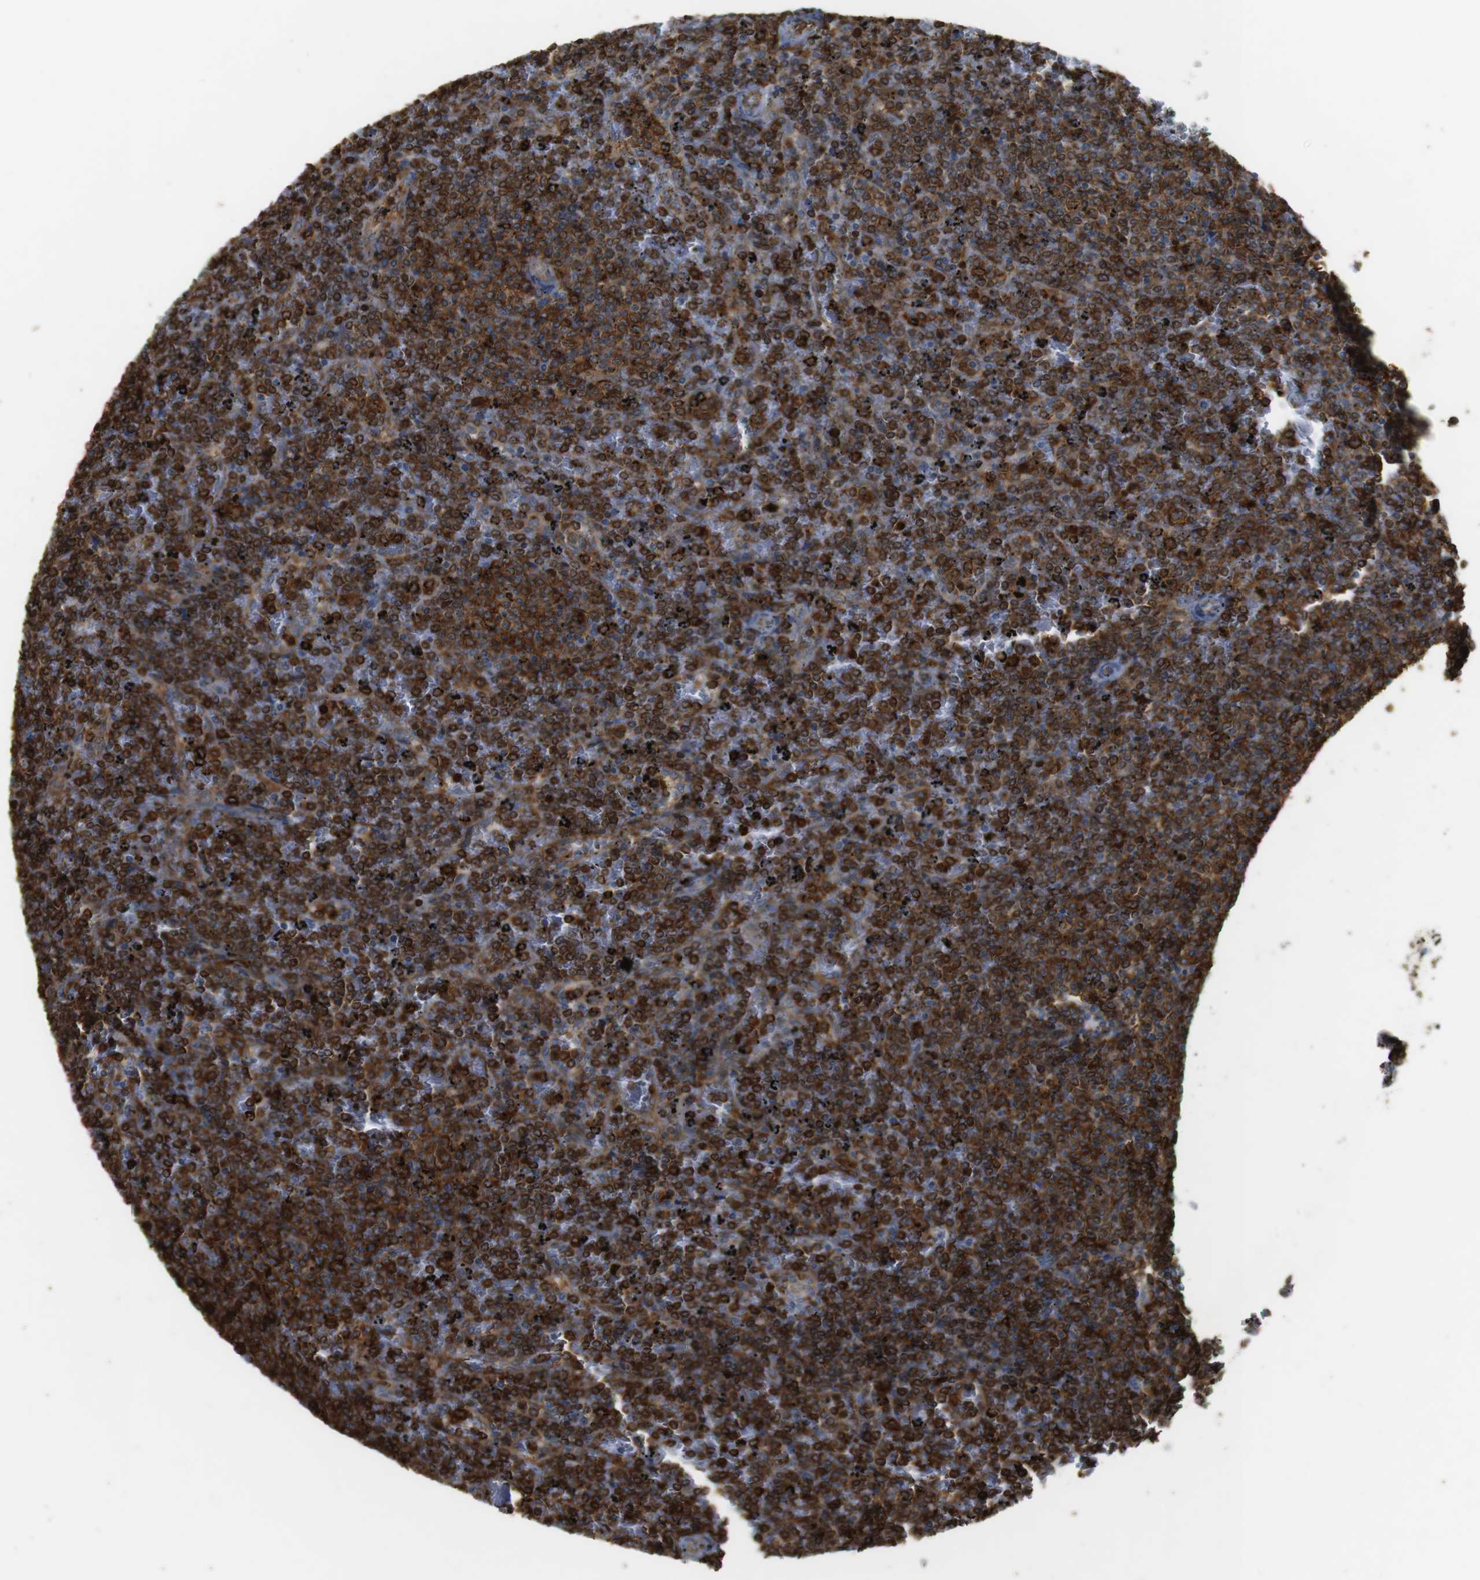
{"staining": {"intensity": "strong", "quantity": ">75%", "location": "cytoplasmic/membranous"}, "tissue": "lymphoma", "cell_type": "Tumor cells", "image_type": "cancer", "snomed": [{"axis": "morphology", "description": "Malignant lymphoma, non-Hodgkin's type, Low grade"}, {"axis": "topography", "description": "Spleen"}], "caption": "Immunohistochemical staining of low-grade malignant lymphoma, non-Hodgkin's type shows high levels of strong cytoplasmic/membranous positivity in approximately >75% of tumor cells.", "gene": "HLA-DRA", "patient": {"sex": "female", "age": 77}}